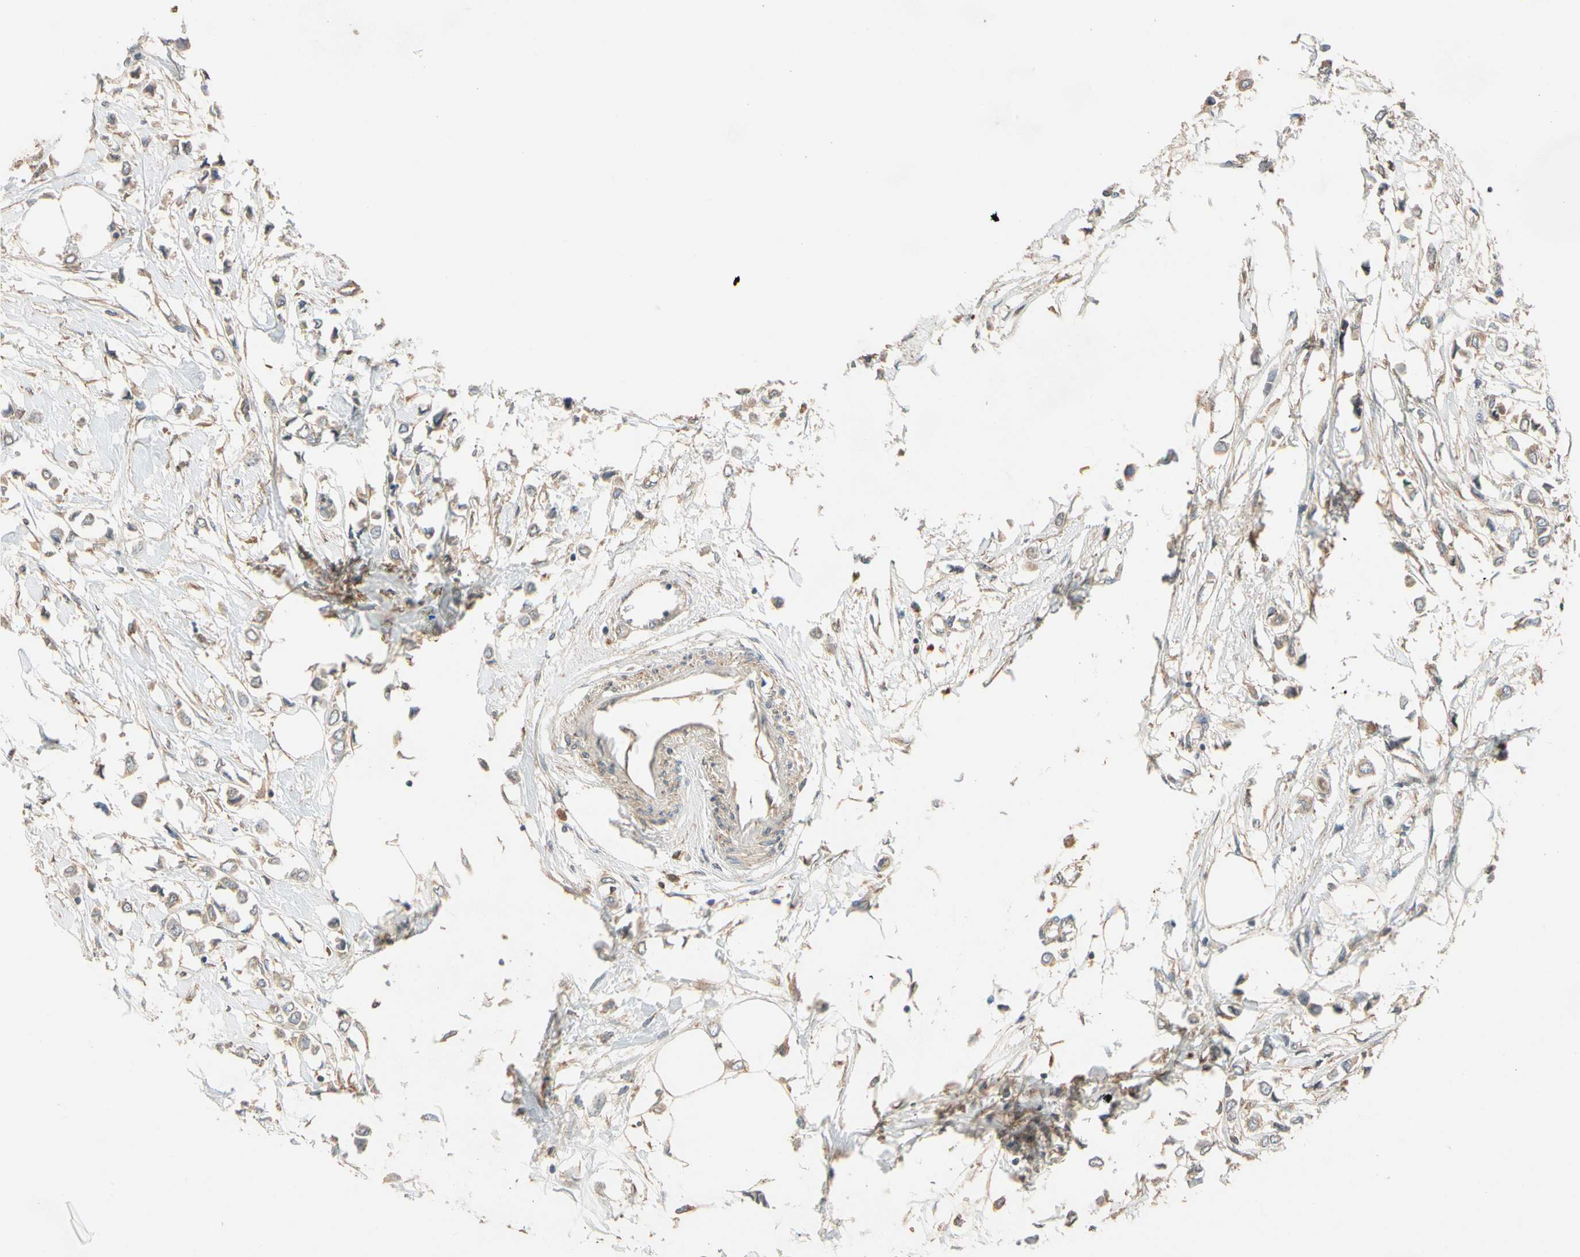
{"staining": {"intensity": "weak", "quantity": ">75%", "location": "cytoplasmic/membranous"}, "tissue": "breast cancer", "cell_type": "Tumor cells", "image_type": "cancer", "snomed": [{"axis": "morphology", "description": "Lobular carcinoma"}, {"axis": "topography", "description": "Breast"}], "caption": "Tumor cells display low levels of weak cytoplasmic/membranous expression in about >75% of cells in human lobular carcinoma (breast). (DAB IHC, brown staining for protein, blue staining for nuclei).", "gene": "USP46", "patient": {"sex": "female", "age": 51}}